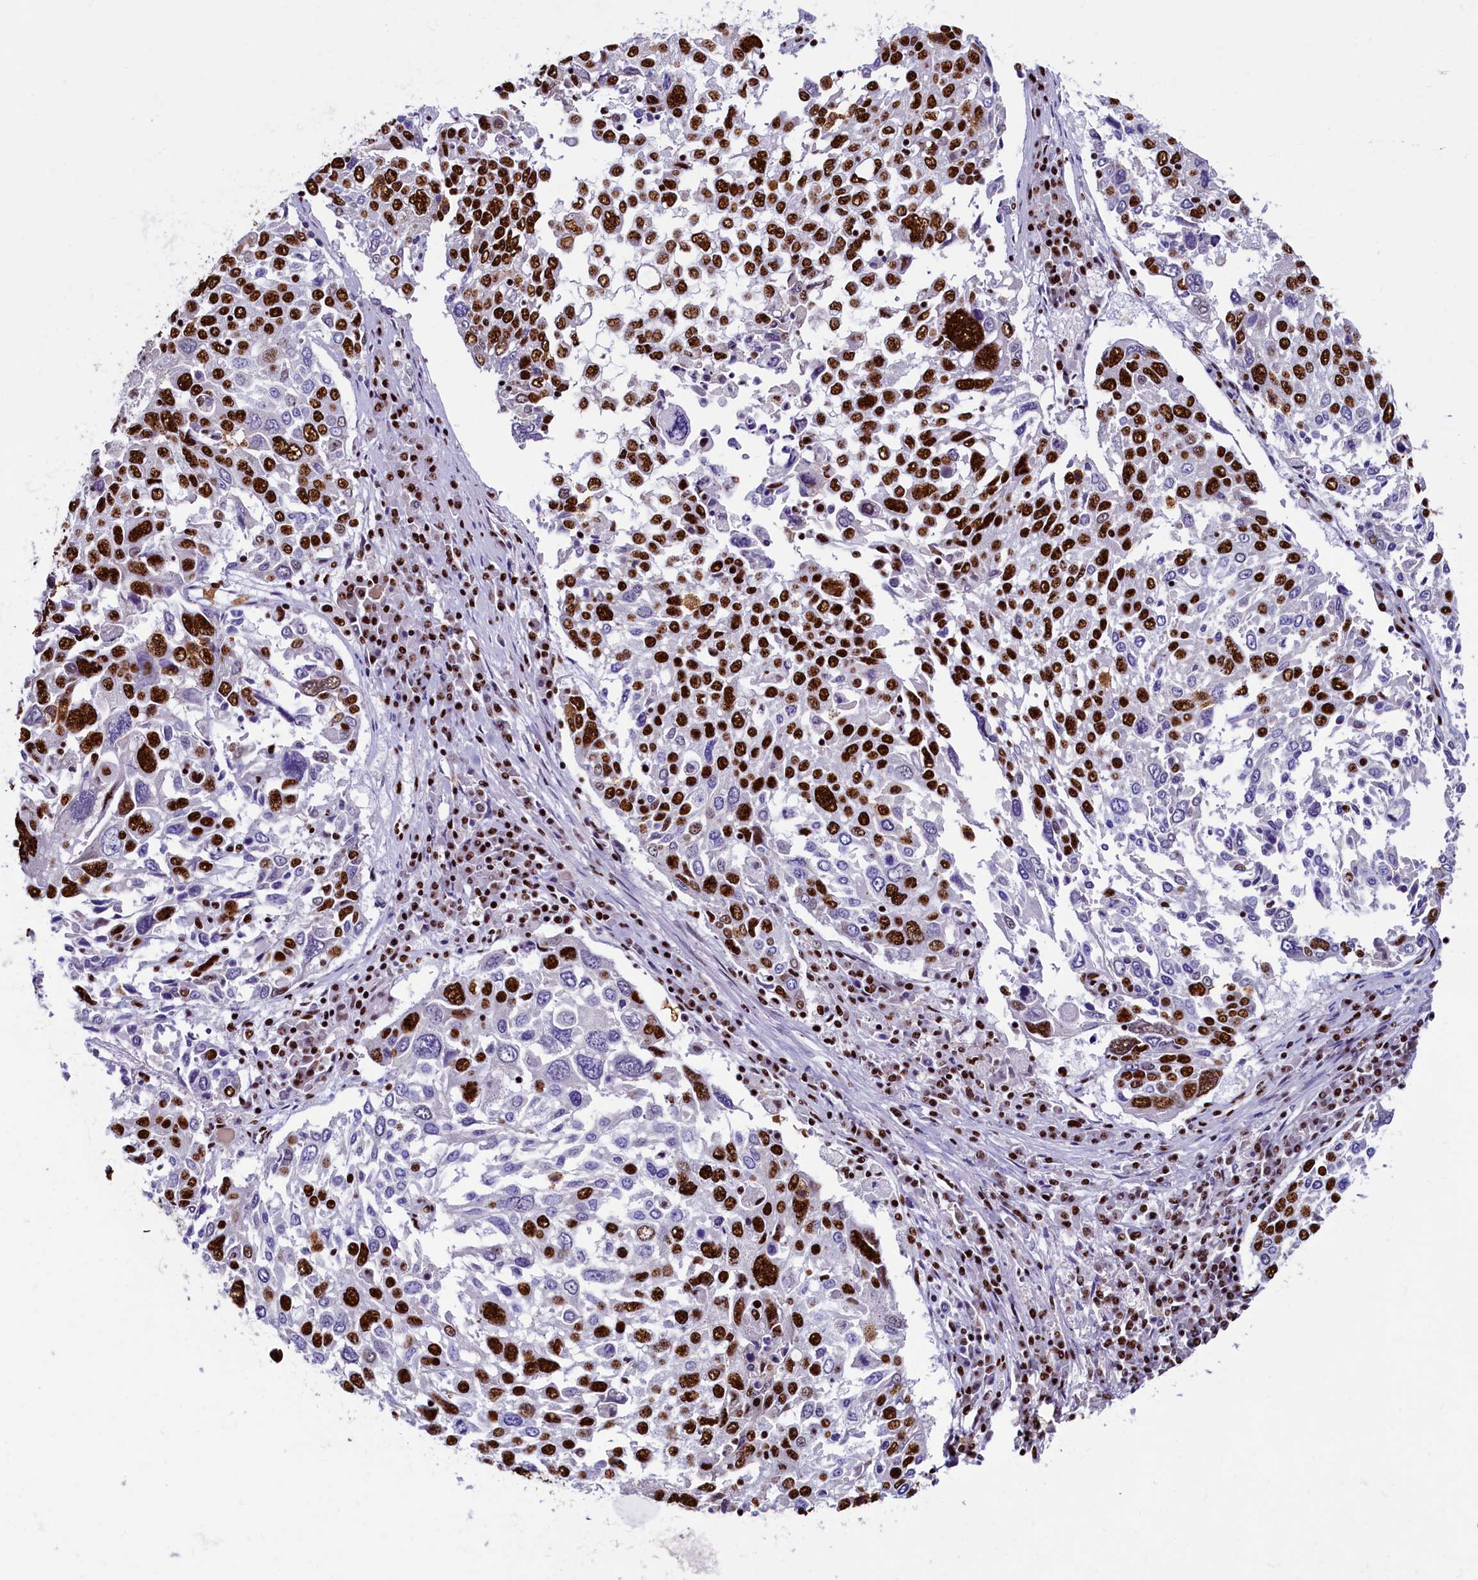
{"staining": {"intensity": "strong", "quantity": "25%-75%", "location": "nuclear"}, "tissue": "lung cancer", "cell_type": "Tumor cells", "image_type": "cancer", "snomed": [{"axis": "morphology", "description": "Squamous cell carcinoma, NOS"}, {"axis": "topography", "description": "Lung"}], "caption": "Squamous cell carcinoma (lung) stained with immunohistochemistry (IHC) demonstrates strong nuclear positivity in about 25%-75% of tumor cells.", "gene": "SRRM2", "patient": {"sex": "male", "age": 65}}